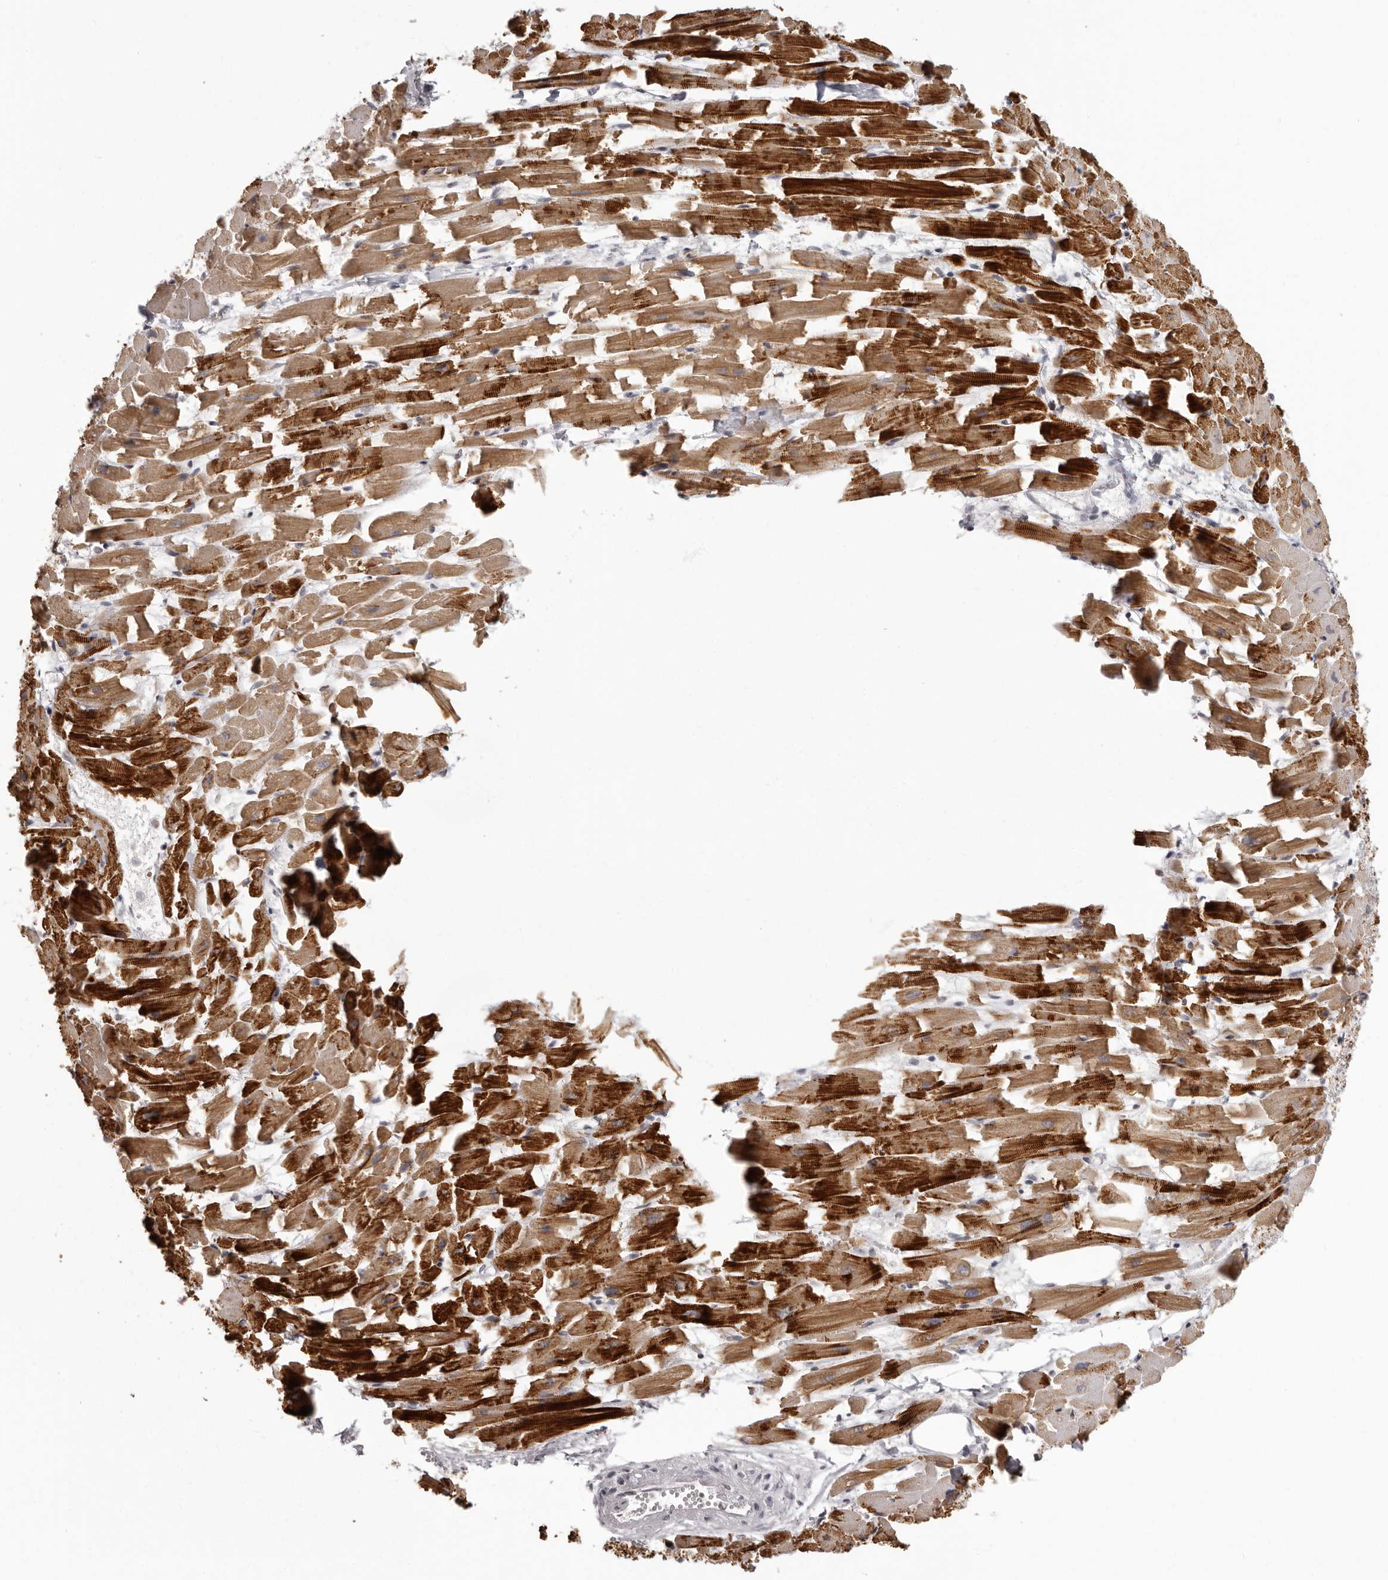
{"staining": {"intensity": "strong", "quantity": ">75%", "location": "cytoplasmic/membranous"}, "tissue": "heart muscle", "cell_type": "Cardiomyocytes", "image_type": "normal", "snomed": [{"axis": "morphology", "description": "Normal tissue, NOS"}, {"axis": "topography", "description": "Heart"}], "caption": "This is a histology image of immunohistochemistry (IHC) staining of normal heart muscle, which shows strong expression in the cytoplasmic/membranous of cardiomyocytes.", "gene": "C8orf74", "patient": {"sex": "female", "age": 64}}